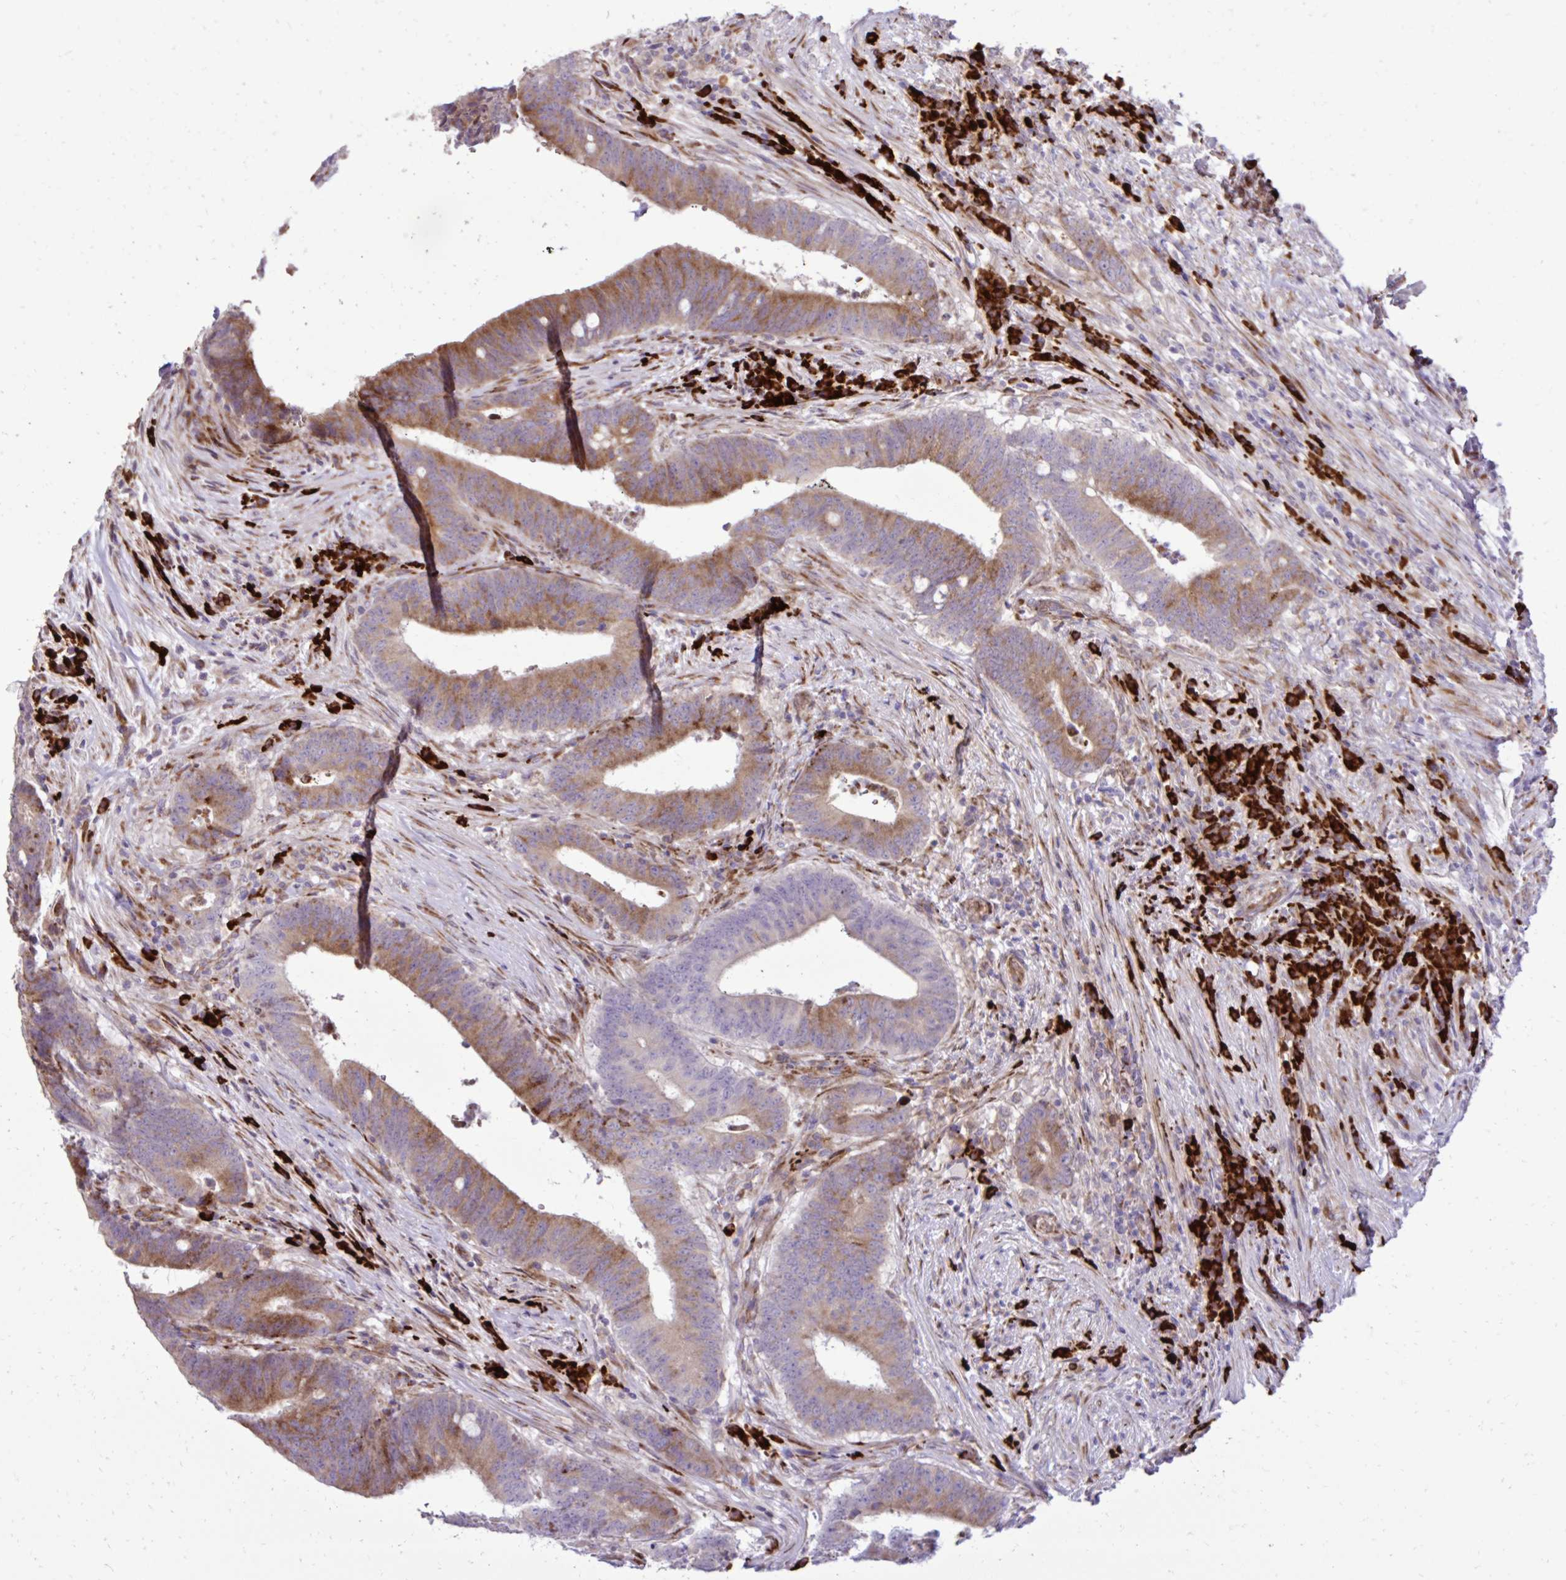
{"staining": {"intensity": "moderate", "quantity": ">75%", "location": "cytoplasmic/membranous"}, "tissue": "colorectal cancer", "cell_type": "Tumor cells", "image_type": "cancer", "snomed": [{"axis": "morphology", "description": "Adenocarcinoma, NOS"}, {"axis": "topography", "description": "Colon"}], "caption": "Brown immunohistochemical staining in human colorectal cancer (adenocarcinoma) exhibits moderate cytoplasmic/membranous staining in about >75% of tumor cells. Using DAB (brown) and hematoxylin (blue) stains, captured at high magnification using brightfield microscopy.", "gene": "LIMS1", "patient": {"sex": "female", "age": 43}}